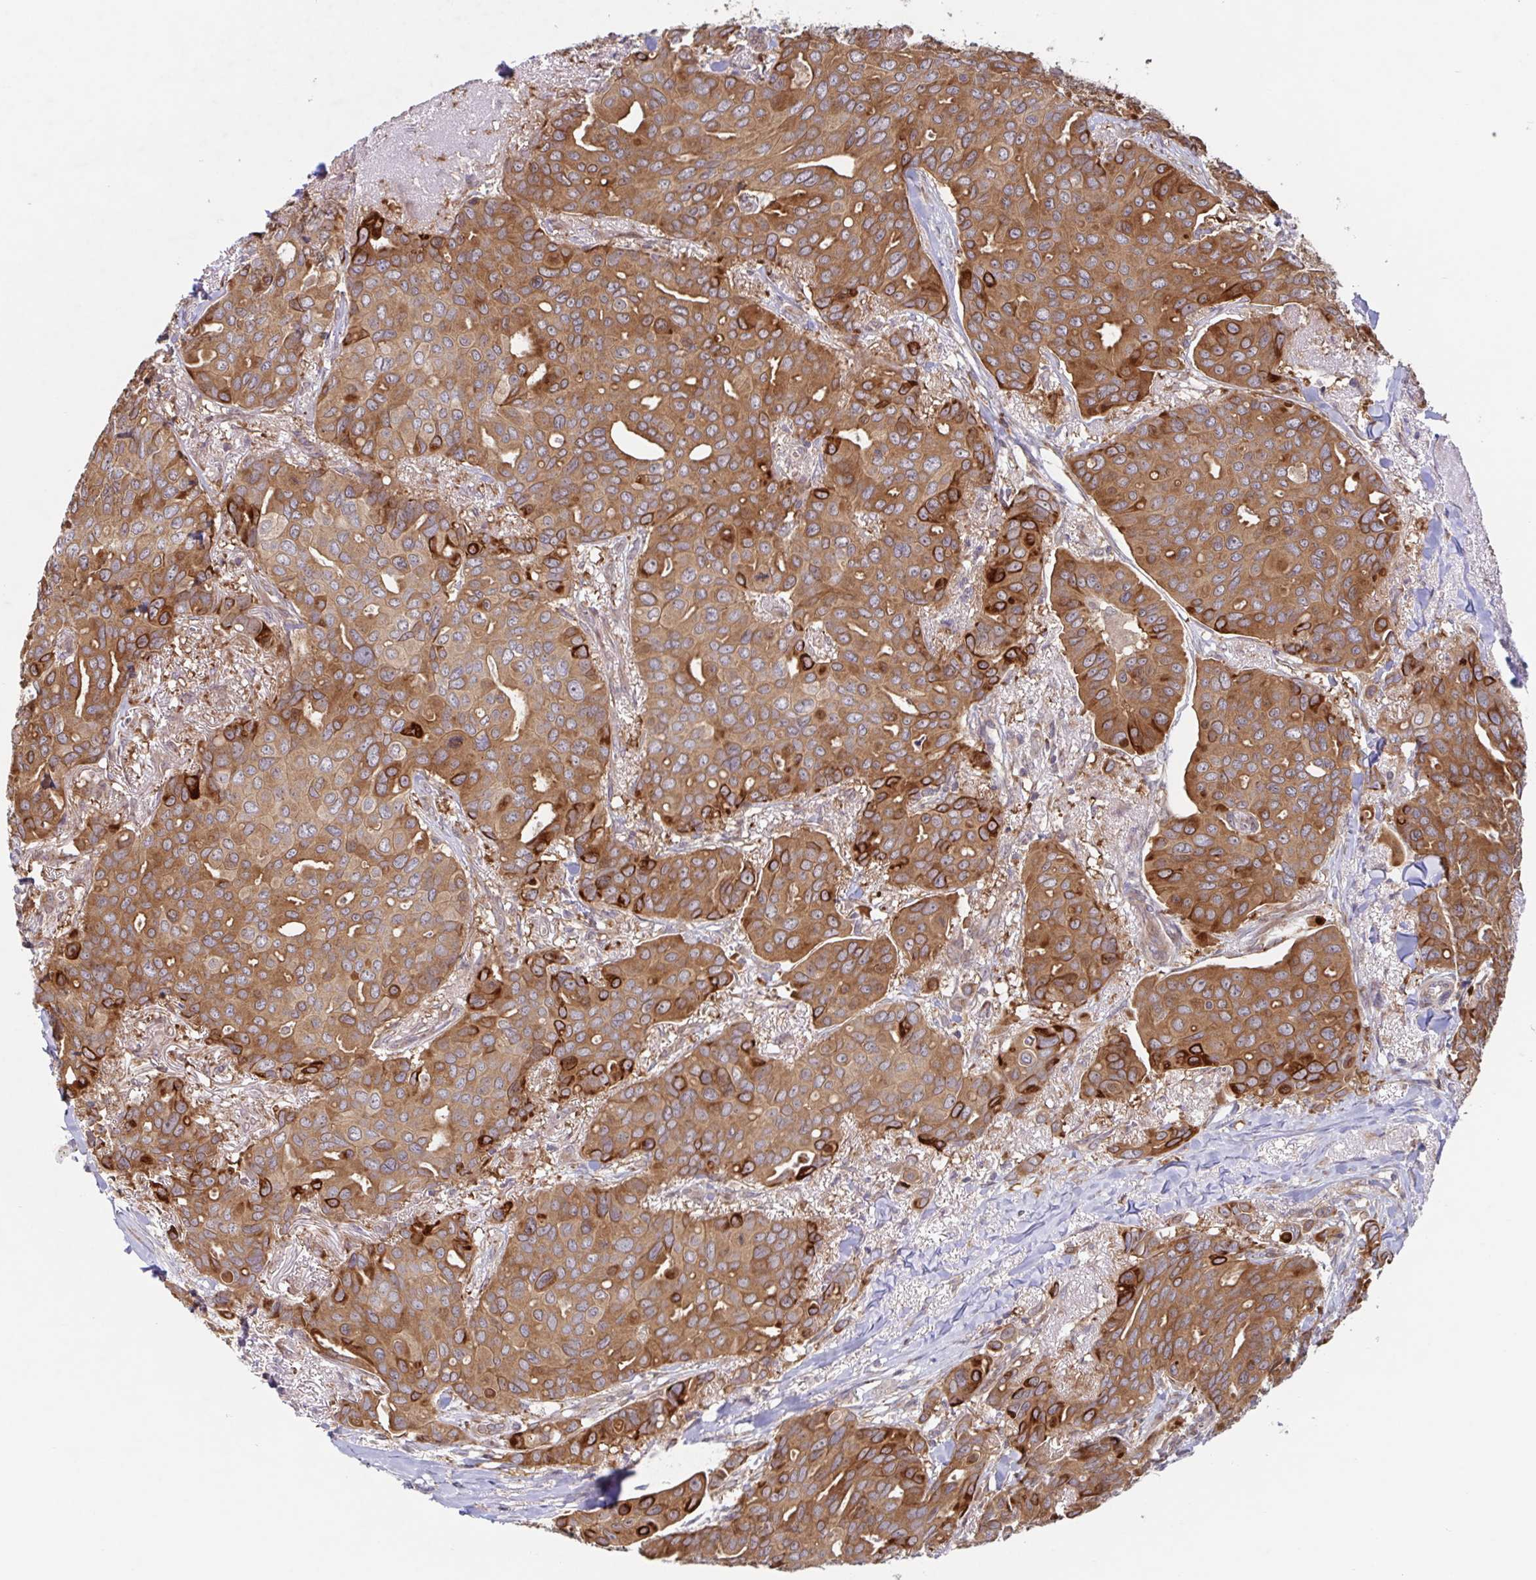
{"staining": {"intensity": "moderate", "quantity": ">75%", "location": "cytoplasmic/membranous"}, "tissue": "breast cancer", "cell_type": "Tumor cells", "image_type": "cancer", "snomed": [{"axis": "morphology", "description": "Duct carcinoma"}, {"axis": "topography", "description": "Breast"}], "caption": "Immunohistochemistry (IHC) of human breast cancer shows medium levels of moderate cytoplasmic/membranous staining in approximately >75% of tumor cells. (DAB IHC, brown staining for protein, blue staining for nuclei).", "gene": "AACS", "patient": {"sex": "female", "age": 54}}